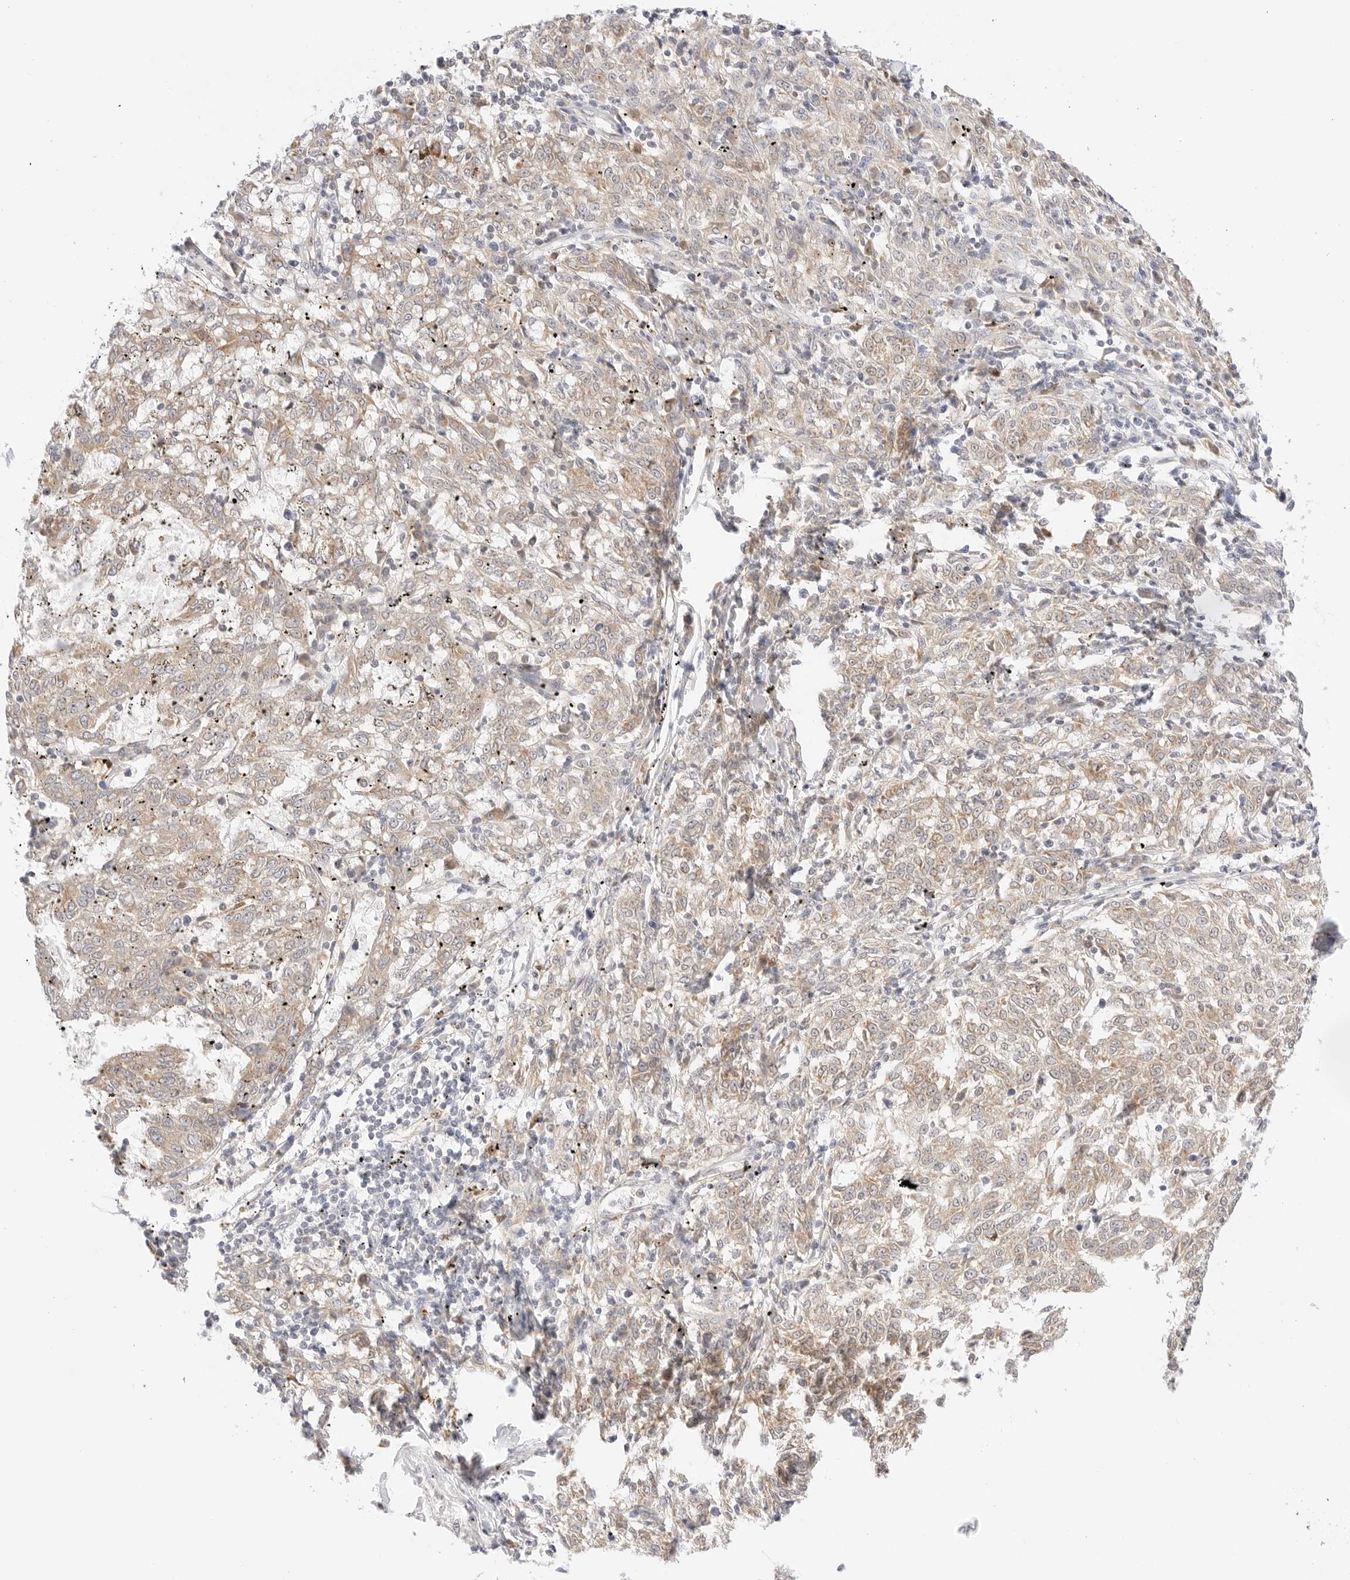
{"staining": {"intensity": "weak", "quantity": "25%-75%", "location": "cytoplasmic/membranous"}, "tissue": "melanoma", "cell_type": "Tumor cells", "image_type": "cancer", "snomed": [{"axis": "morphology", "description": "Malignant melanoma, NOS"}, {"axis": "topography", "description": "Skin"}], "caption": "Immunohistochemical staining of melanoma exhibits weak cytoplasmic/membranous protein positivity in about 25%-75% of tumor cells.", "gene": "ERO1B", "patient": {"sex": "female", "age": 72}}